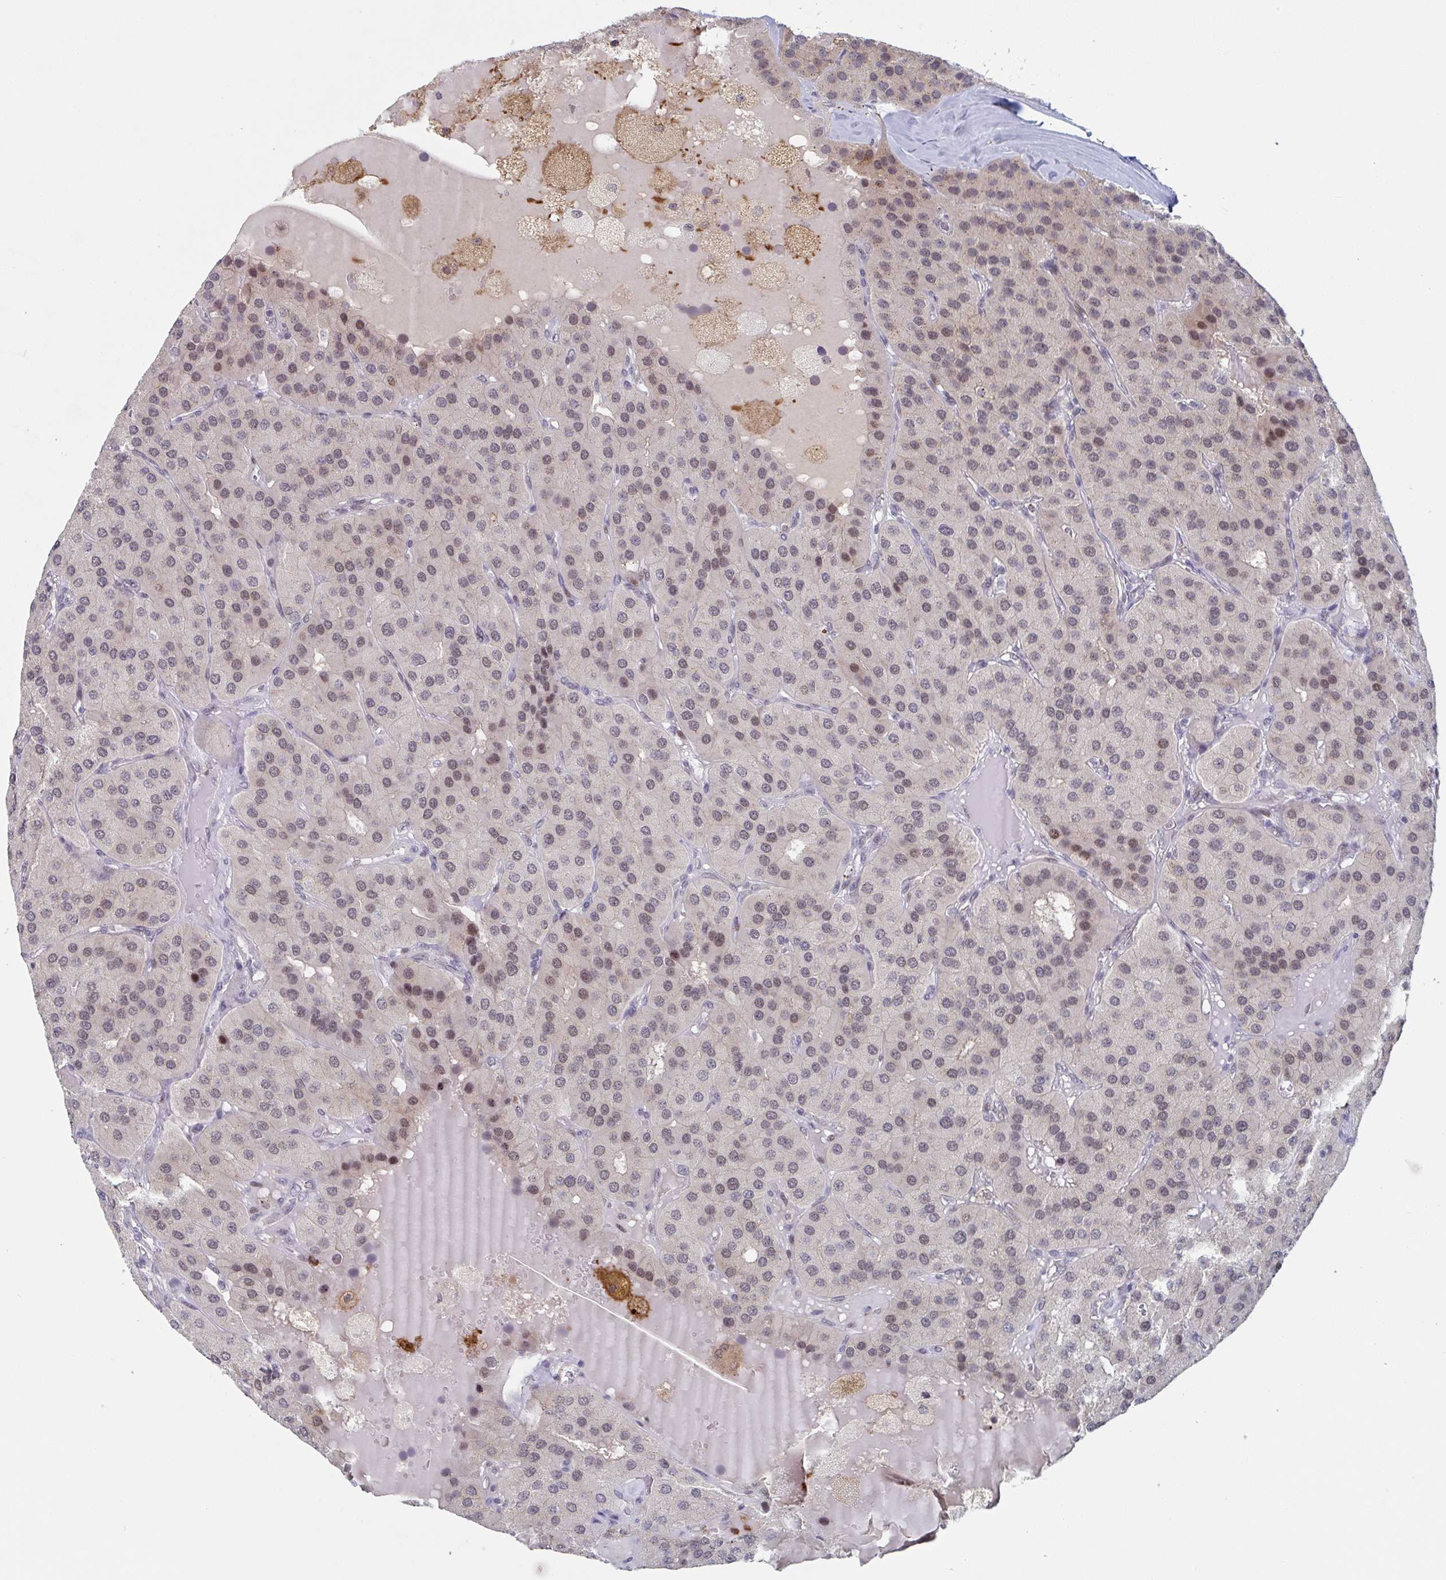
{"staining": {"intensity": "moderate", "quantity": "<25%", "location": "nuclear"}, "tissue": "parathyroid gland", "cell_type": "Glandular cells", "image_type": "normal", "snomed": [{"axis": "morphology", "description": "Normal tissue, NOS"}, {"axis": "morphology", "description": "Adenoma, NOS"}, {"axis": "topography", "description": "Parathyroid gland"}], "caption": "Glandular cells demonstrate low levels of moderate nuclear staining in approximately <25% of cells in normal parathyroid gland. (Stains: DAB in brown, nuclei in blue, Microscopy: brightfield microscopy at high magnification).", "gene": "RNF212", "patient": {"sex": "female", "age": 86}}